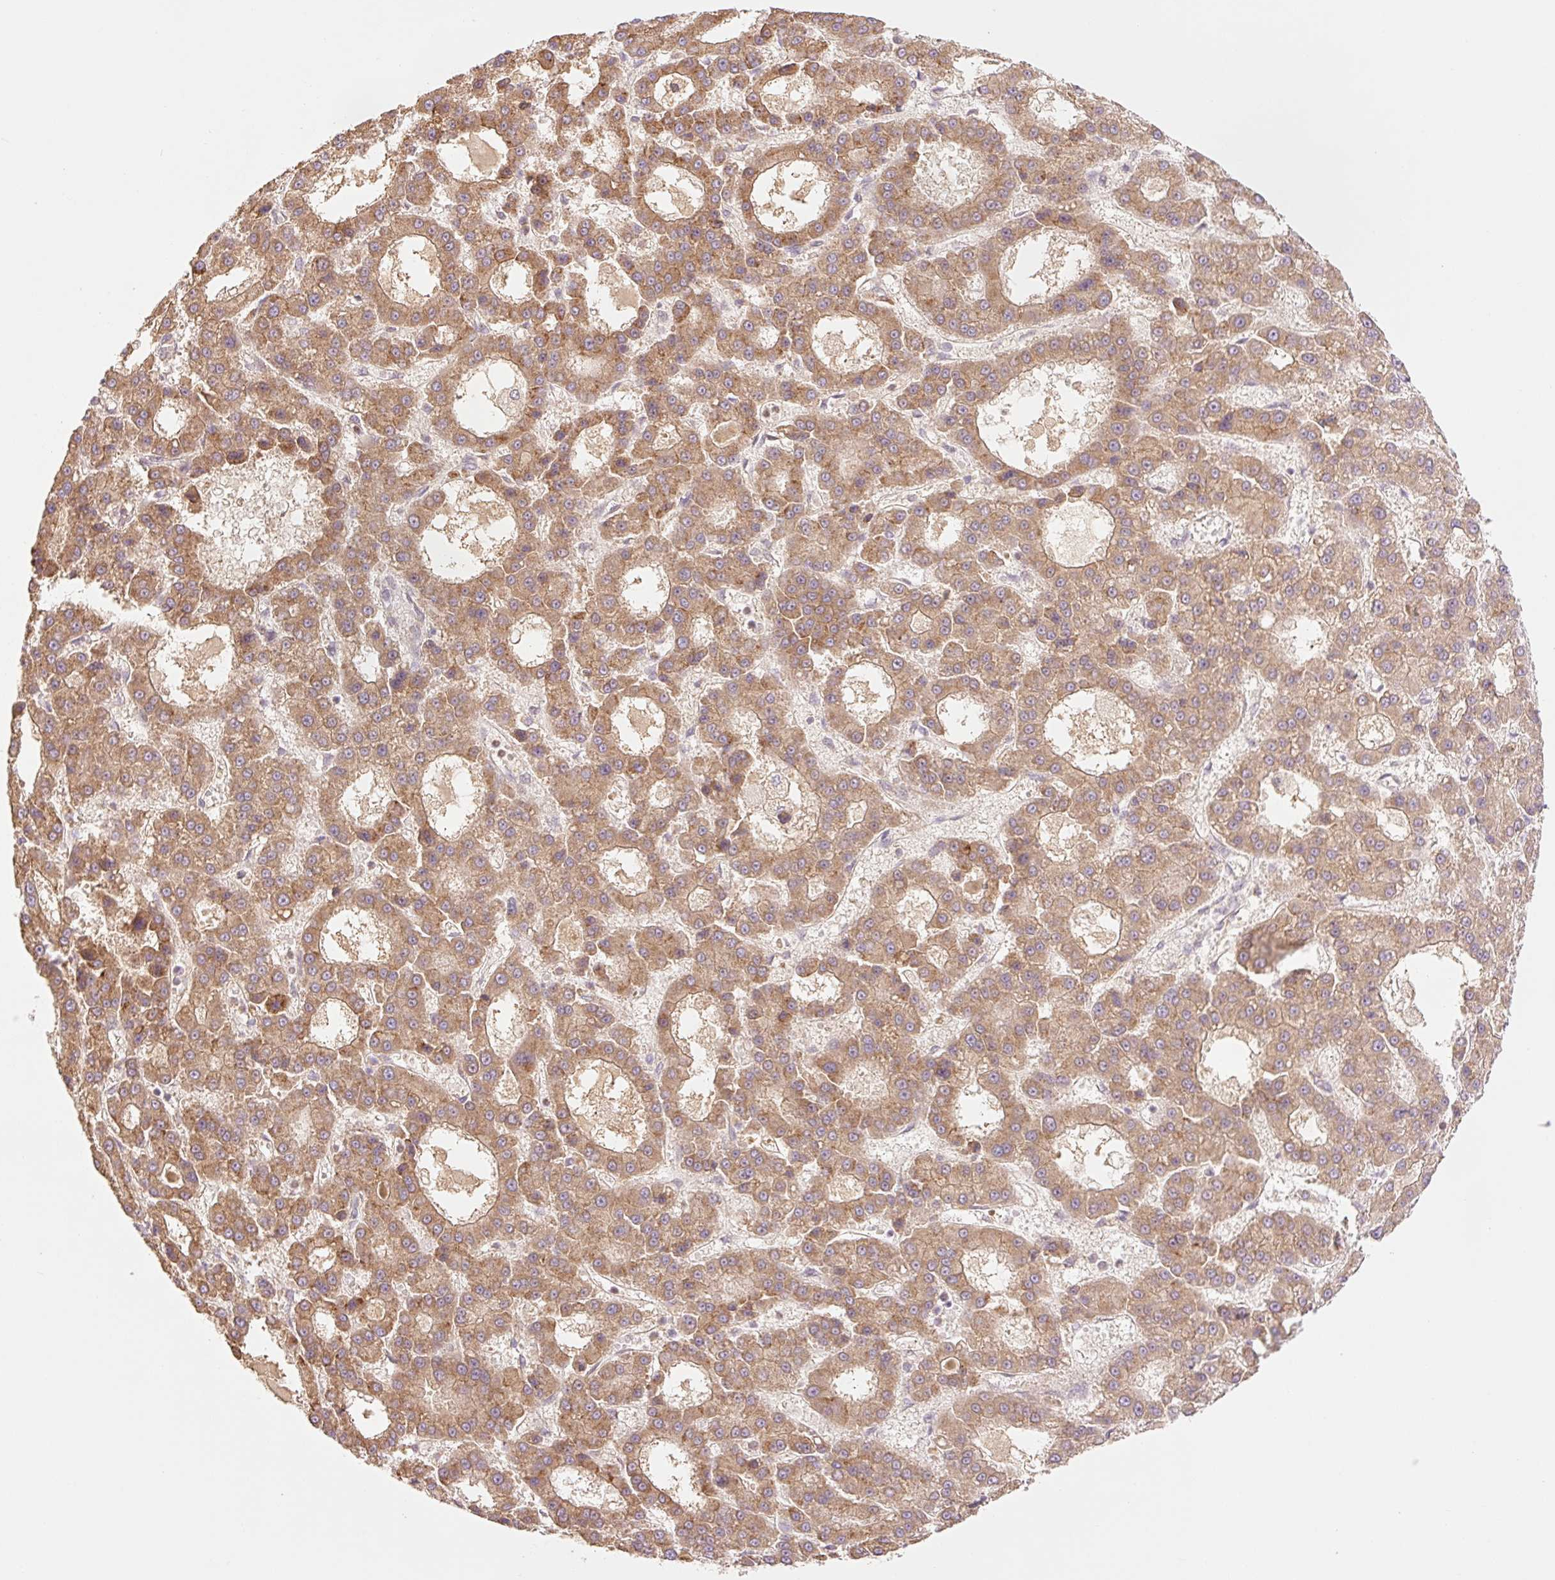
{"staining": {"intensity": "moderate", "quantity": ">75%", "location": "cytoplasmic/membranous"}, "tissue": "liver cancer", "cell_type": "Tumor cells", "image_type": "cancer", "snomed": [{"axis": "morphology", "description": "Carcinoma, Hepatocellular, NOS"}, {"axis": "topography", "description": "Liver"}], "caption": "Liver cancer was stained to show a protein in brown. There is medium levels of moderate cytoplasmic/membranous expression in about >75% of tumor cells. (DAB = brown stain, brightfield microscopy at high magnification).", "gene": "YJU2B", "patient": {"sex": "male", "age": 70}}